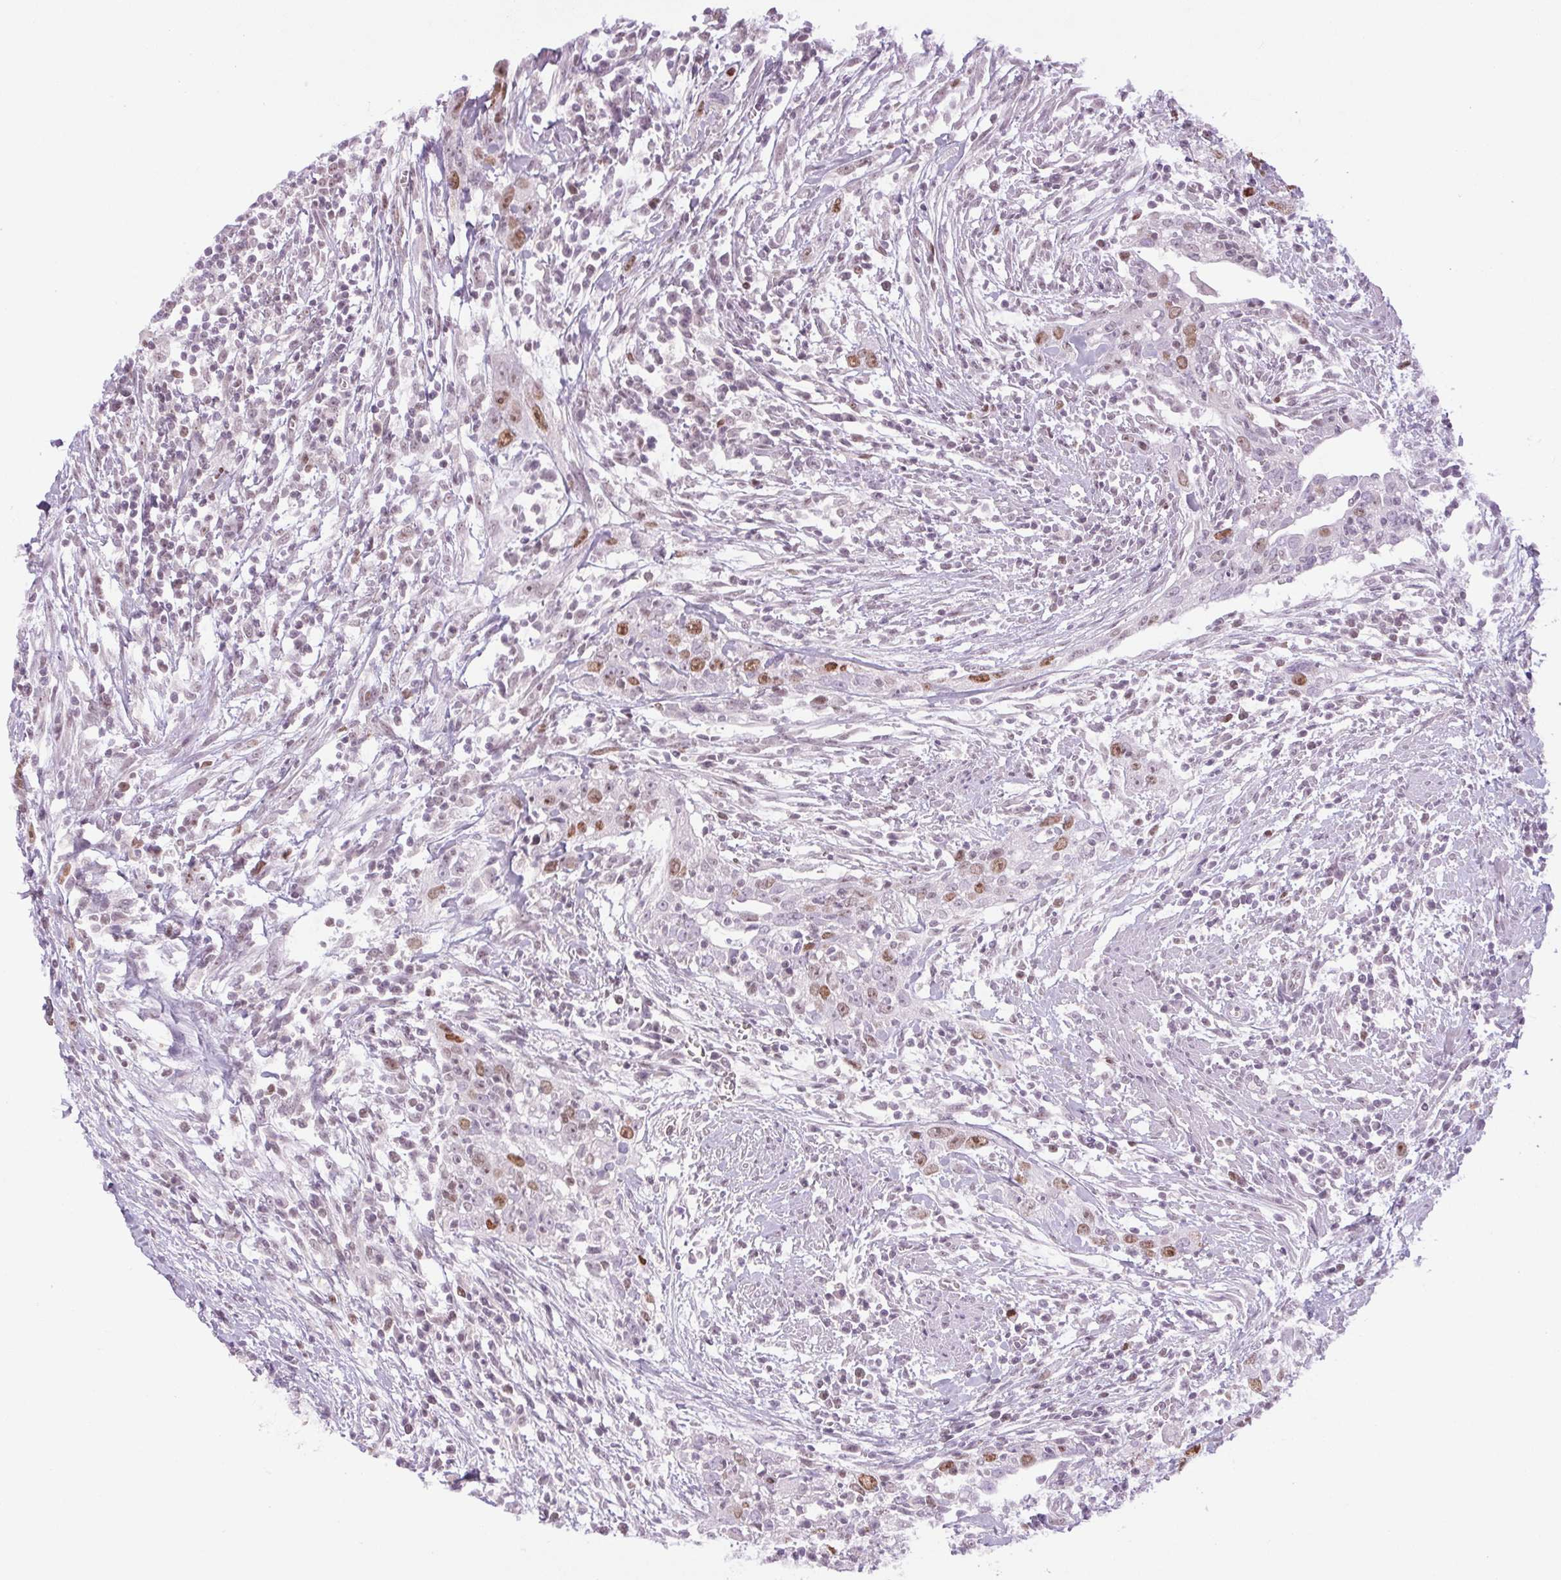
{"staining": {"intensity": "moderate", "quantity": "<25%", "location": "nuclear"}, "tissue": "urothelial cancer", "cell_type": "Tumor cells", "image_type": "cancer", "snomed": [{"axis": "morphology", "description": "Urothelial carcinoma, High grade"}, {"axis": "topography", "description": "Urinary bladder"}], "caption": "Immunohistochemistry (IHC) of high-grade urothelial carcinoma exhibits low levels of moderate nuclear positivity in about <25% of tumor cells.", "gene": "SMIM6", "patient": {"sex": "male", "age": 83}}